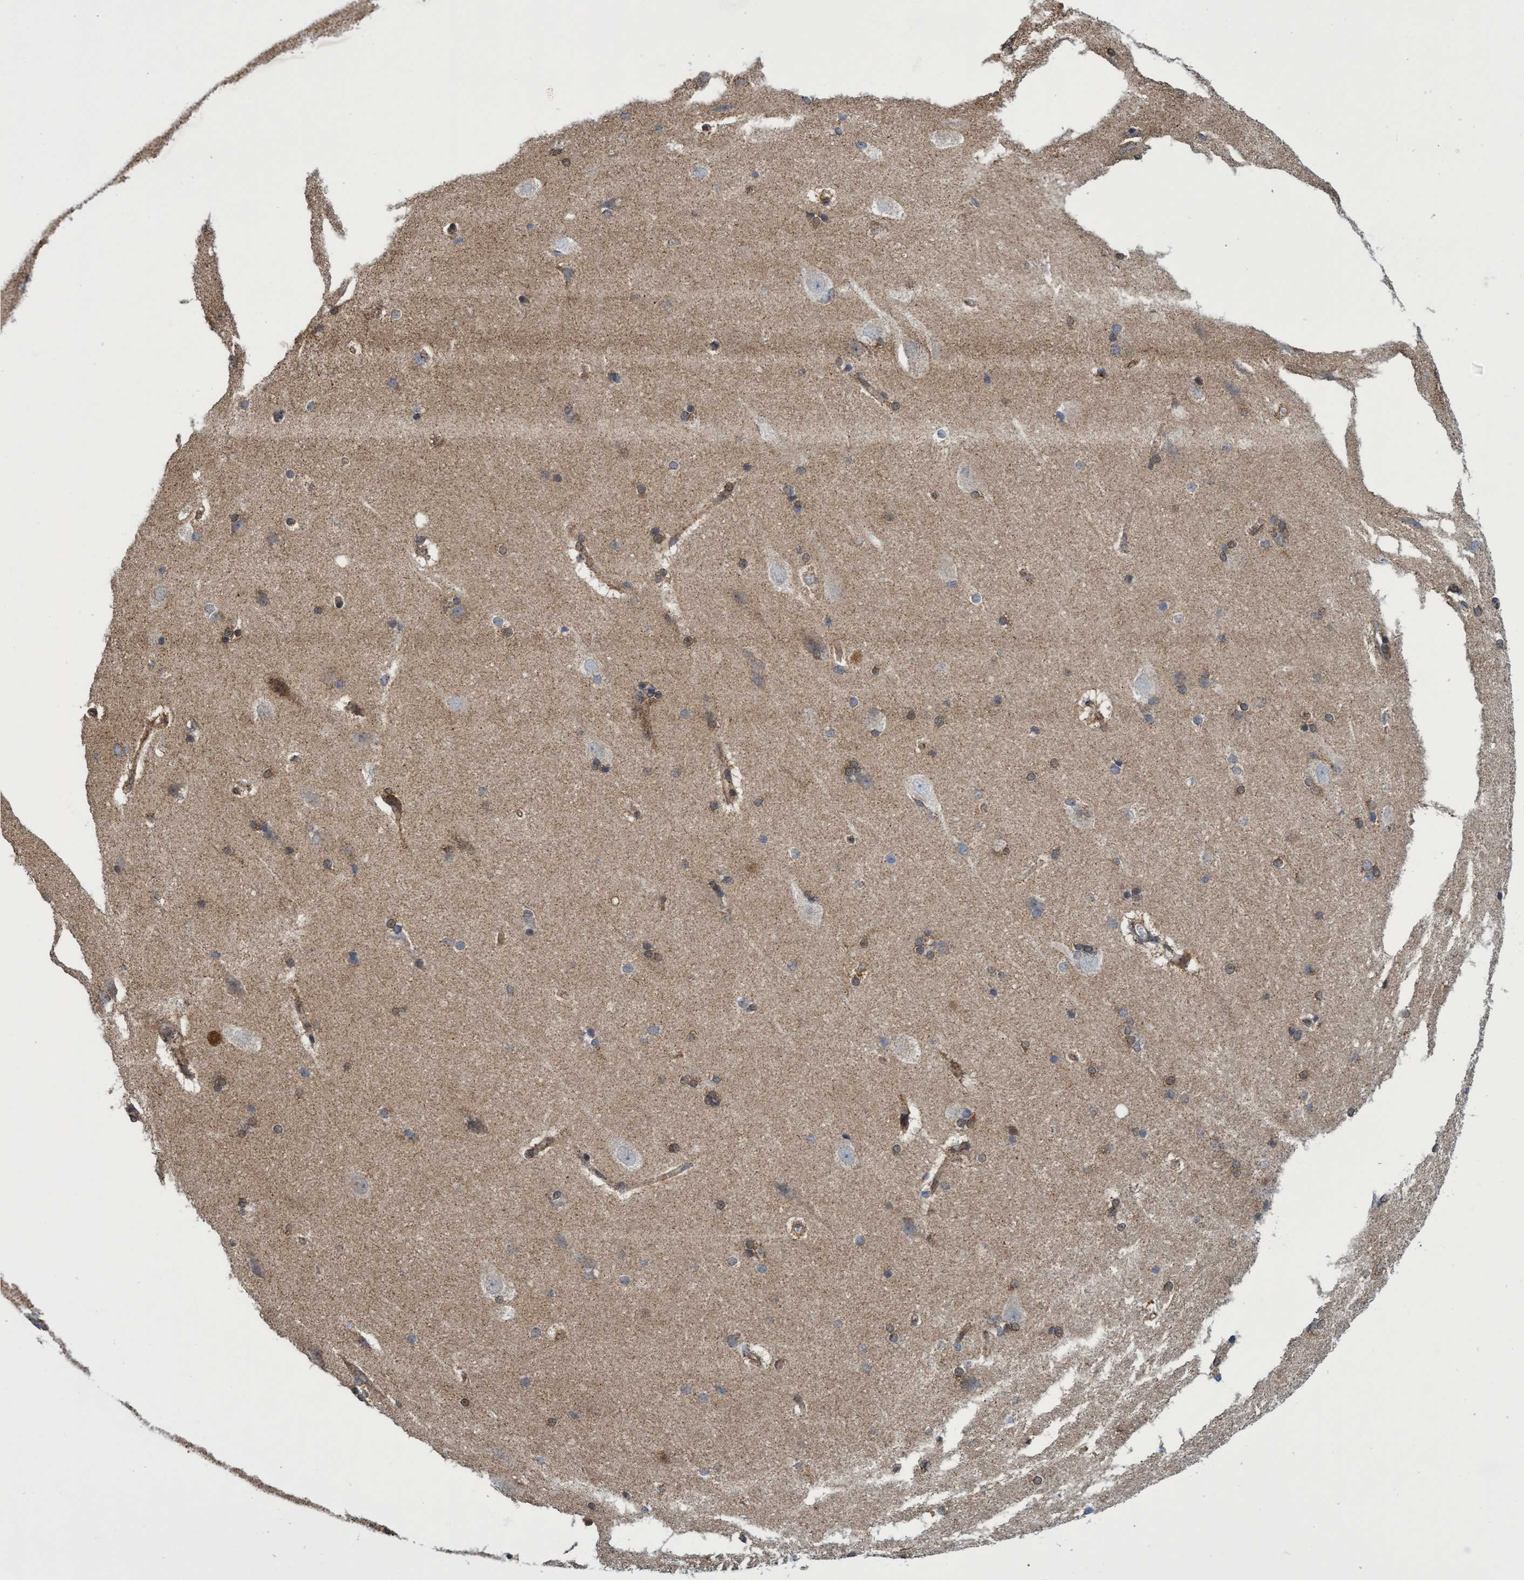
{"staining": {"intensity": "moderate", "quantity": ">75%", "location": "cytoplasmic/membranous"}, "tissue": "cerebral cortex", "cell_type": "Endothelial cells", "image_type": "normal", "snomed": [{"axis": "morphology", "description": "Normal tissue, NOS"}, {"axis": "topography", "description": "Cerebral cortex"}, {"axis": "topography", "description": "Hippocampus"}], "caption": "There is medium levels of moderate cytoplasmic/membranous expression in endothelial cells of normal cerebral cortex, as demonstrated by immunohistochemical staining (brown color).", "gene": "CRYZ", "patient": {"sex": "female", "age": 19}}